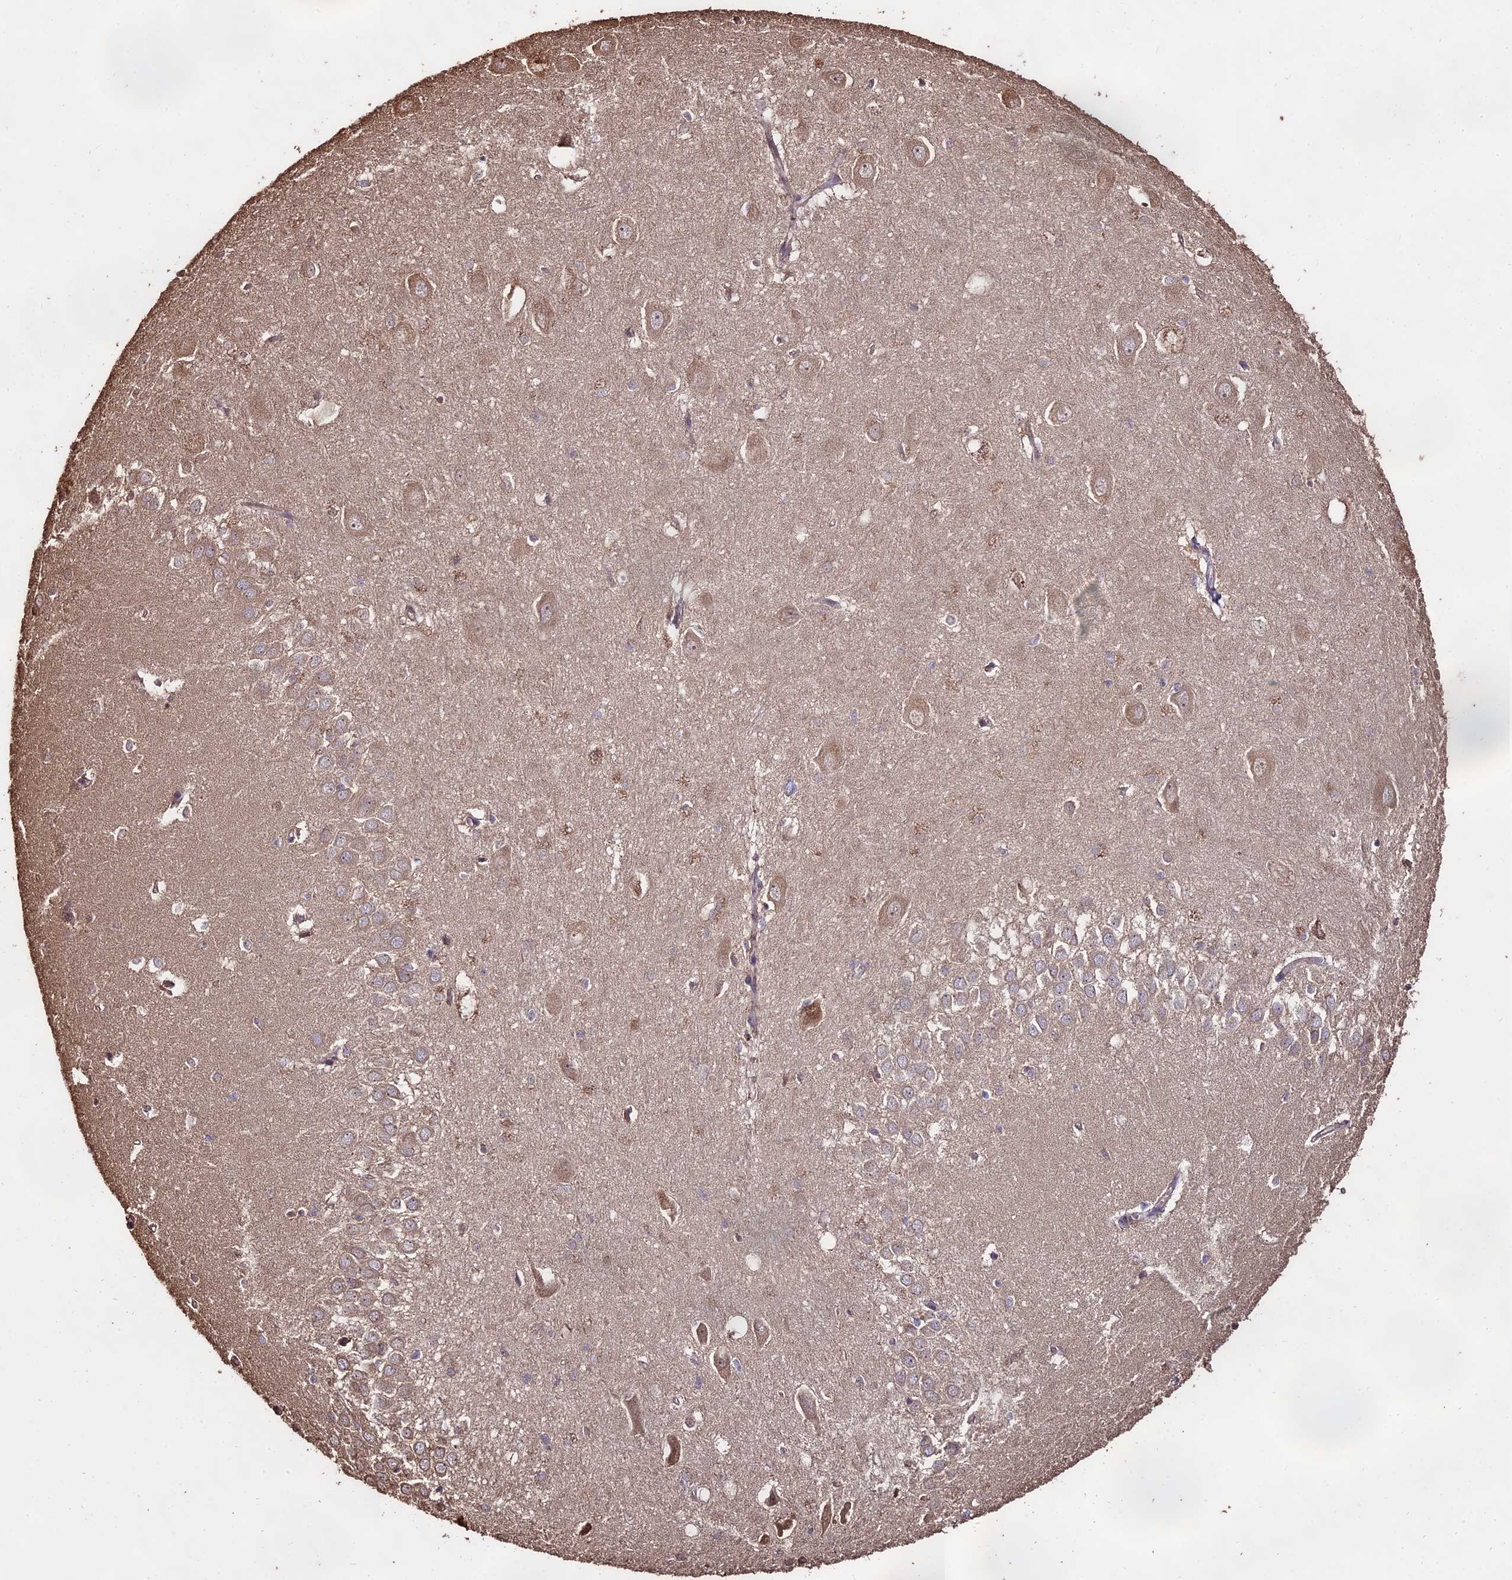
{"staining": {"intensity": "weak", "quantity": "<25%", "location": "cytoplasmic/membranous"}, "tissue": "hippocampus", "cell_type": "Glial cells", "image_type": "normal", "snomed": [{"axis": "morphology", "description": "Normal tissue, NOS"}, {"axis": "topography", "description": "Hippocampus"}], "caption": "This is an immunohistochemistry image of benign human hippocampus. There is no staining in glial cells.", "gene": "PGPEP1L", "patient": {"sex": "female", "age": 64}}